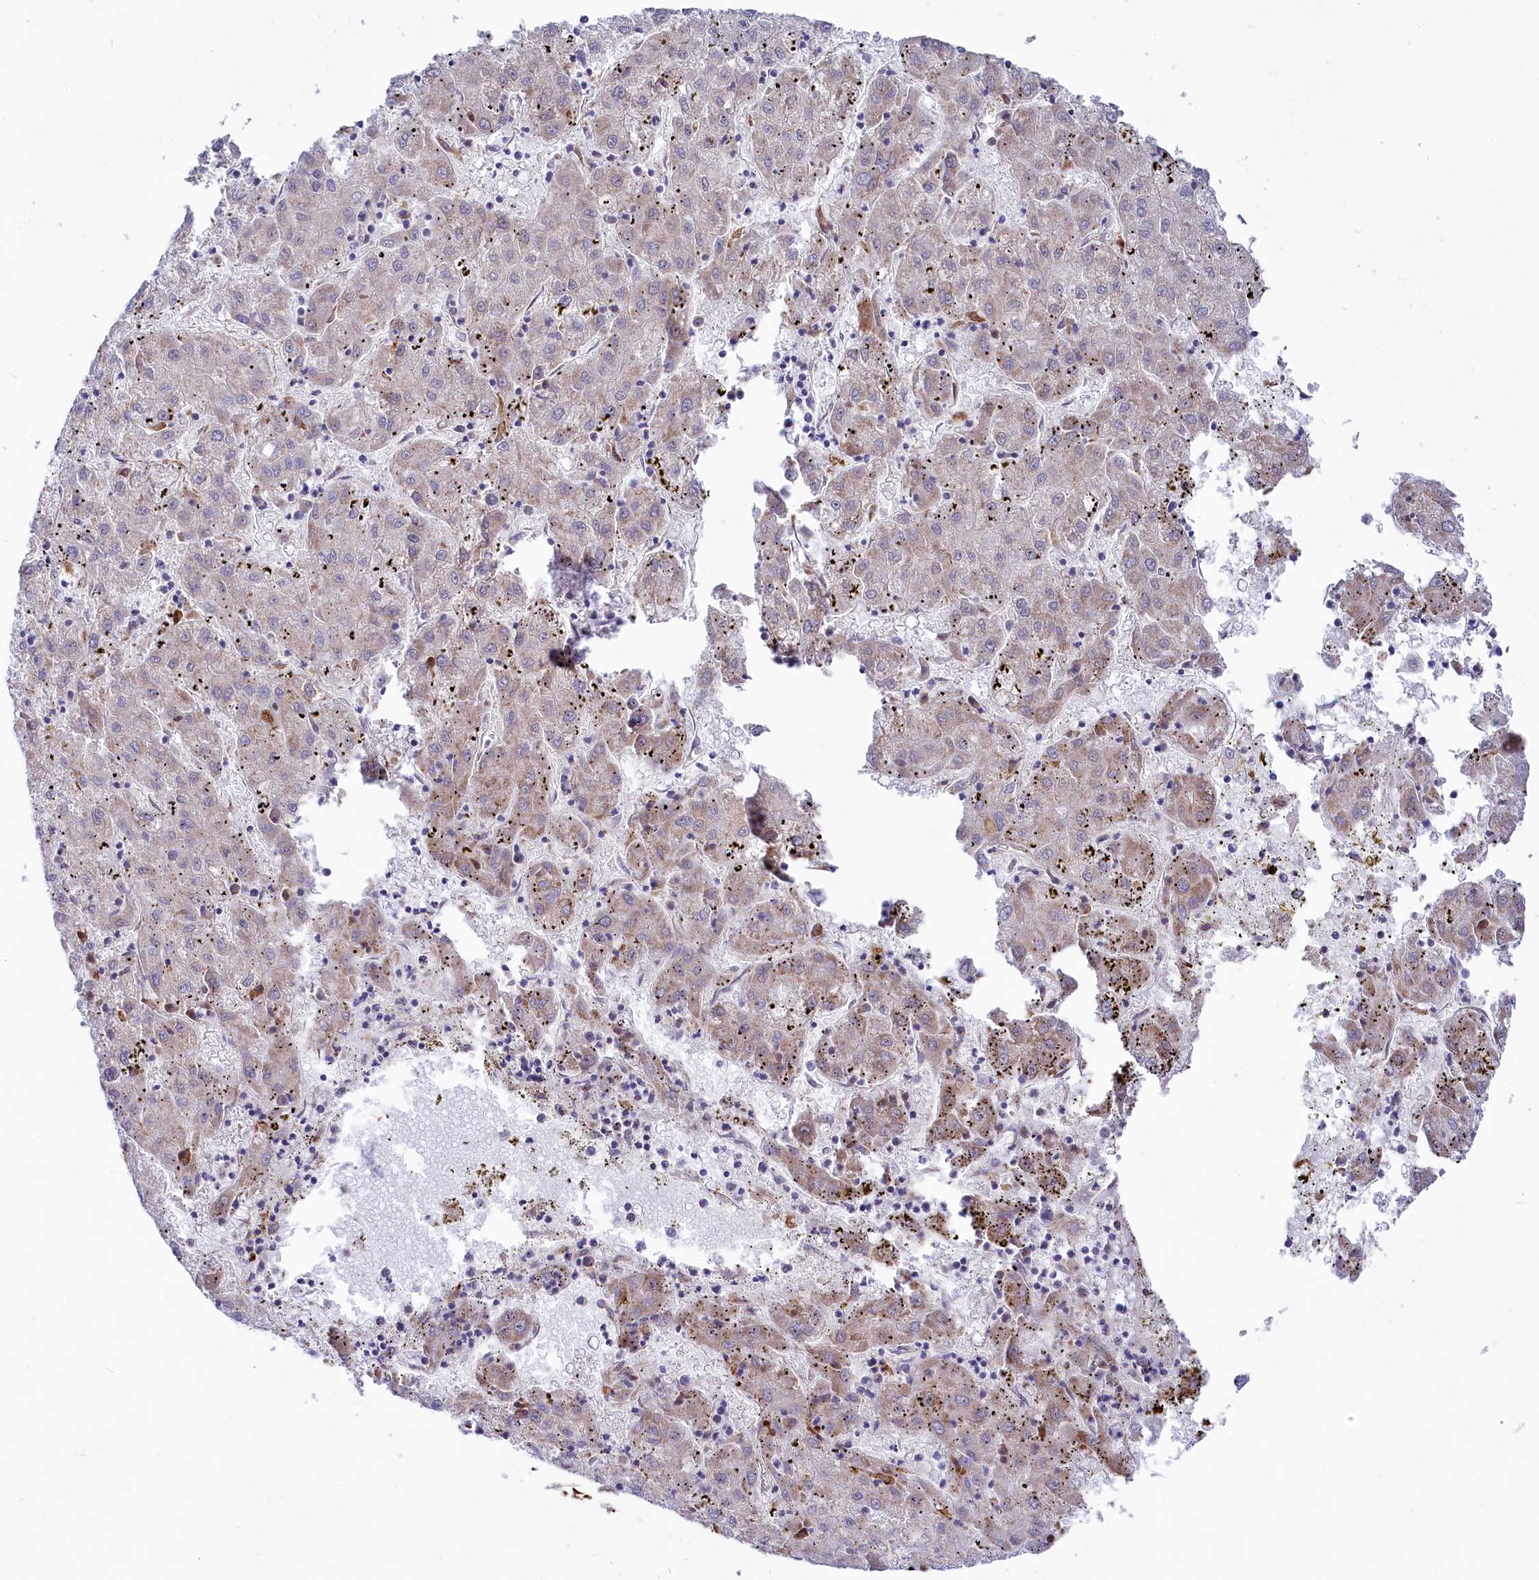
{"staining": {"intensity": "weak", "quantity": ">75%", "location": "cytoplasmic/membranous"}, "tissue": "liver cancer", "cell_type": "Tumor cells", "image_type": "cancer", "snomed": [{"axis": "morphology", "description": "Carcinoma, Hepatocellular, NOS"}, {"axis": "topography", "description": "Liver"}], "caption": "Hepatocellular carcinoma (liver) stained with a brown dye exhibits weak cytoplasmic/membranous positive positivity in approximately >75% of tumor cells.", "gene": "CHID1", "patient": {"sex": "male", "age": 72}}